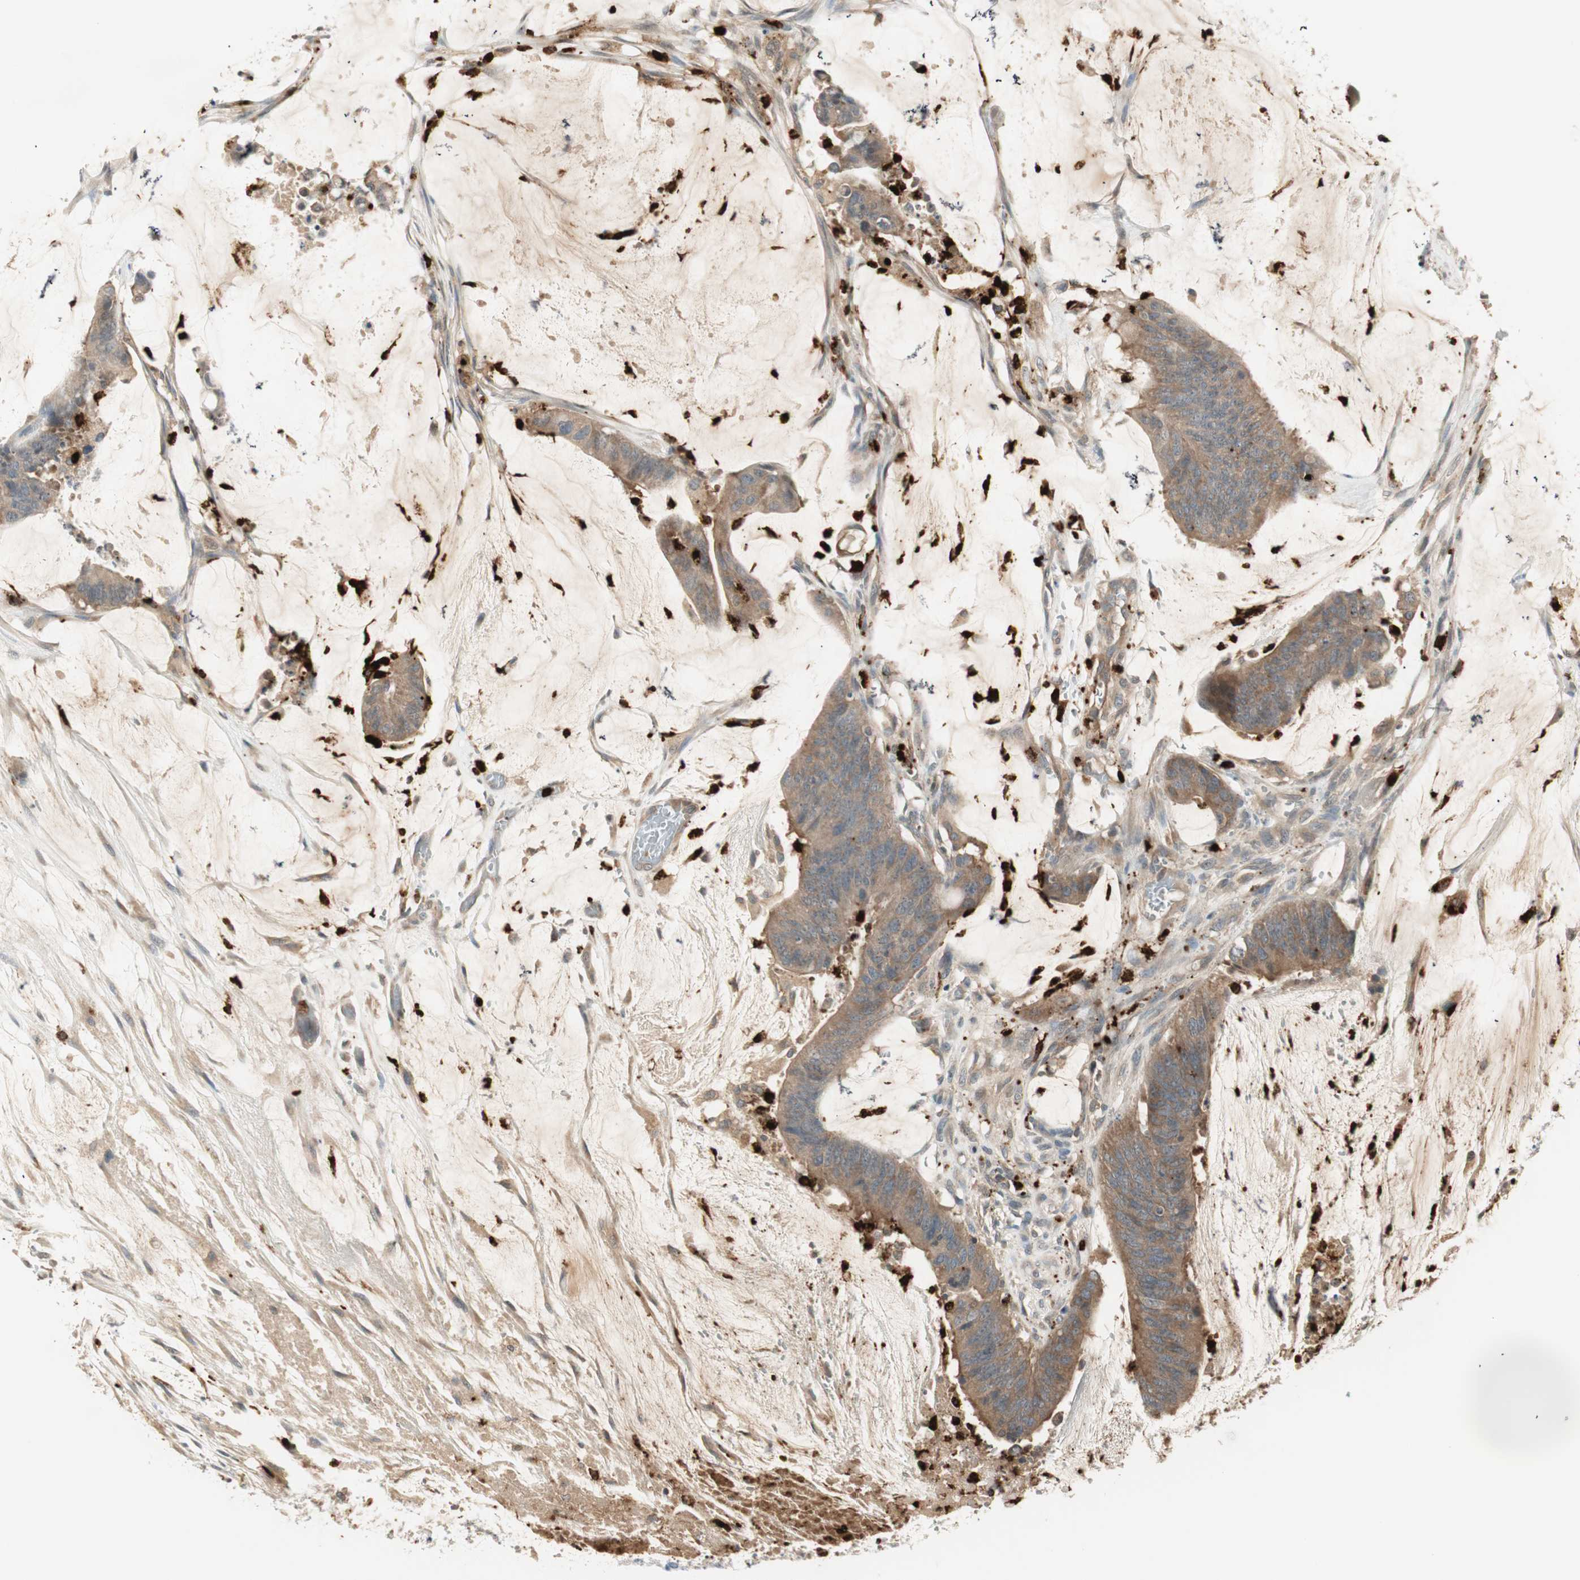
{"staining": {"intensity": "moderate", "quantity": ">75%", "location": "cytoplasmic/membranous"}, "tissue": "colorectal cancer", "cell_type": "Tumor cells", "image_type": "cancer", "snomed": [{"axis": "morphology", "description": "Adenocarcinoma, NOS"}, {"axis": "topography", "description": "Rectum"}], "caption": "Colorectal adenocarcinoma stained for a protein displays moderate cytoplasmic/membranous positivity in tumor cells.", "gene": "PRTN3", "patient": {"sex": "female", "age": 66}}